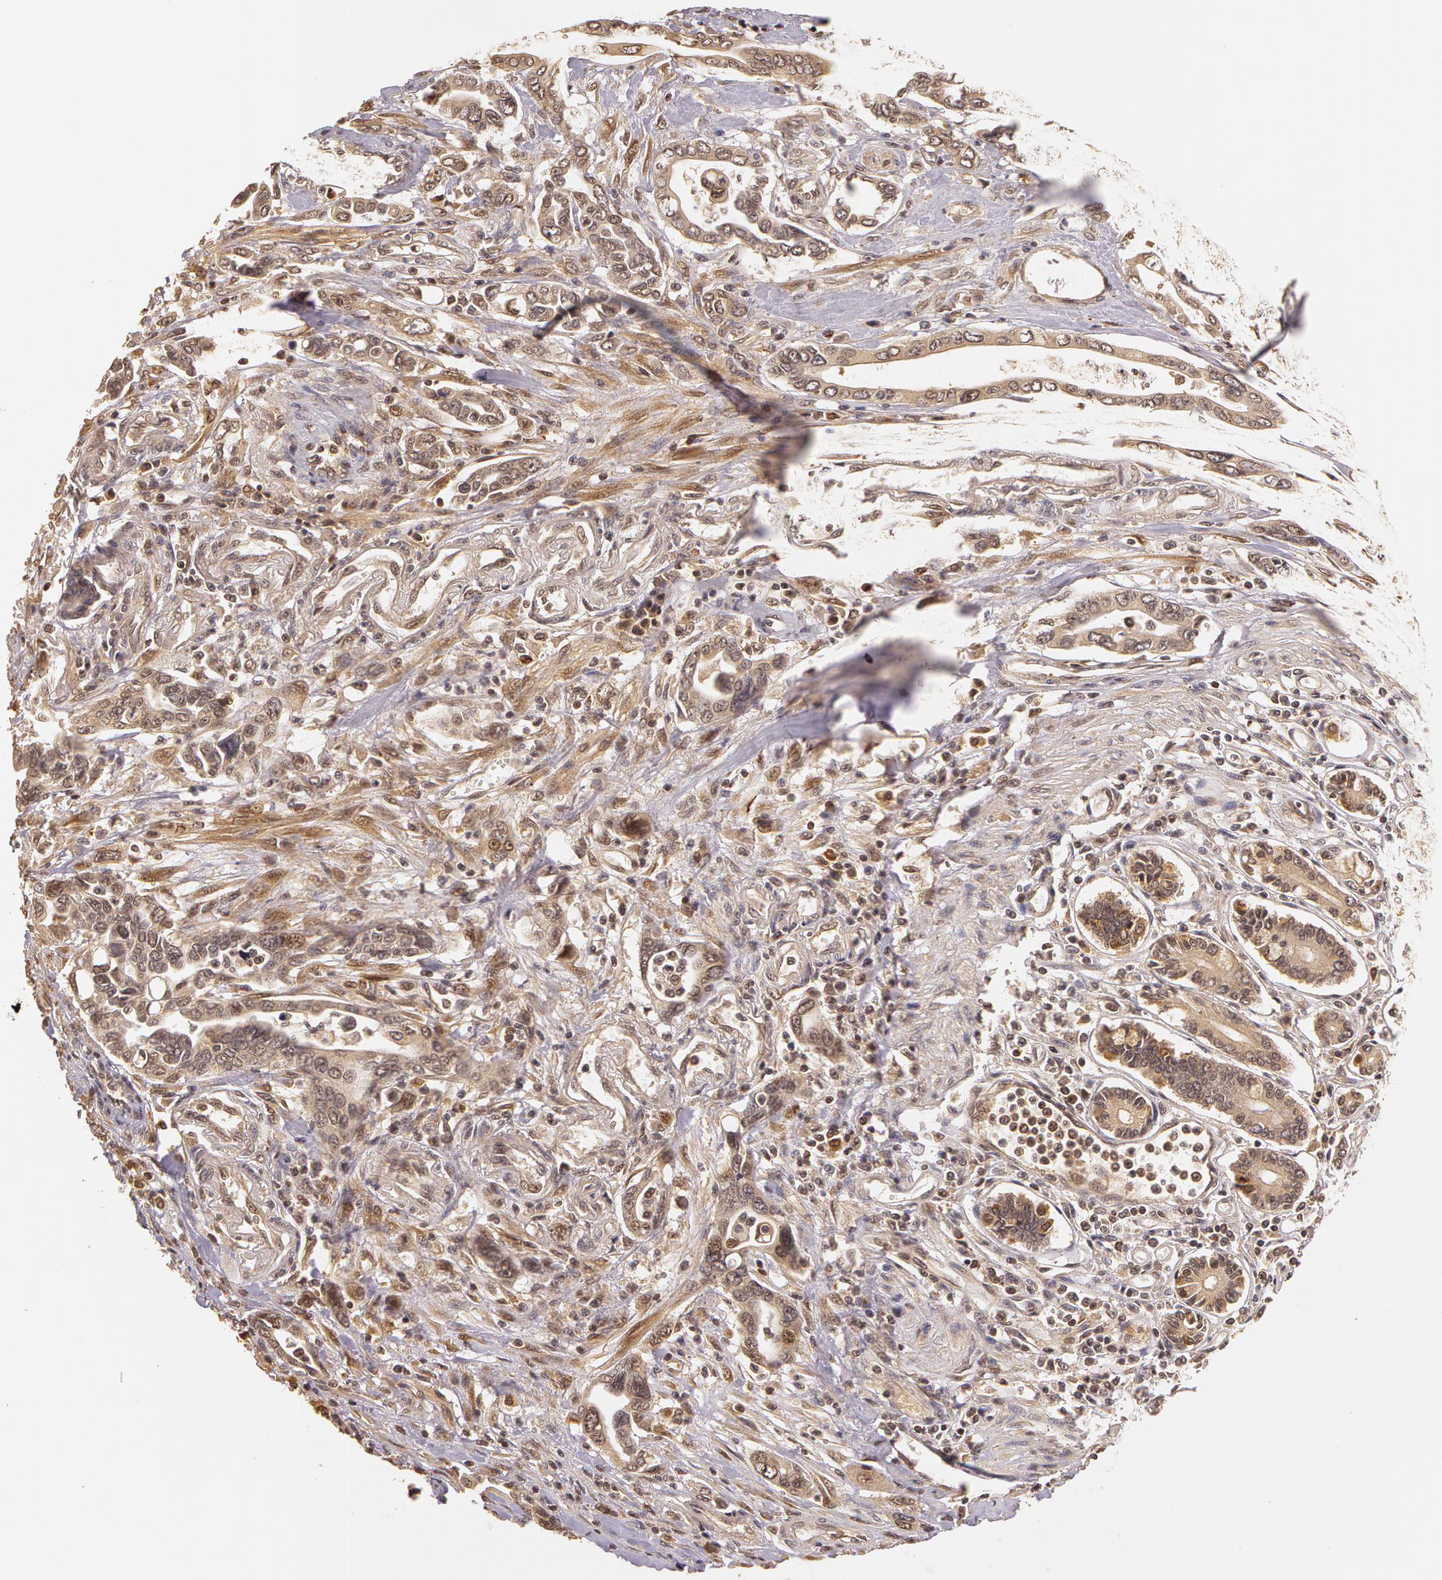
{"staining": {"intensity": "moderate", "quantity": ">75%", "location": "cytoplasmic/membranous"}, "tissue": "pancreatic cancer", "cell_type": "Tumor cells", "image_type": "cancer", "snomed": [{"axis": "morphology", "description": "Adenocarcinoma, NOS"}, {"axis": "topography", "description": "Pancreas"}], "caption": "Protein expression analysis of pancreatic adenocarcinoma shows moderate cytoplasmic/membranous staining in about >75% of tumor cells.", "gene": "ASCC2", "patient": {"sex": "female", "age": 57}}